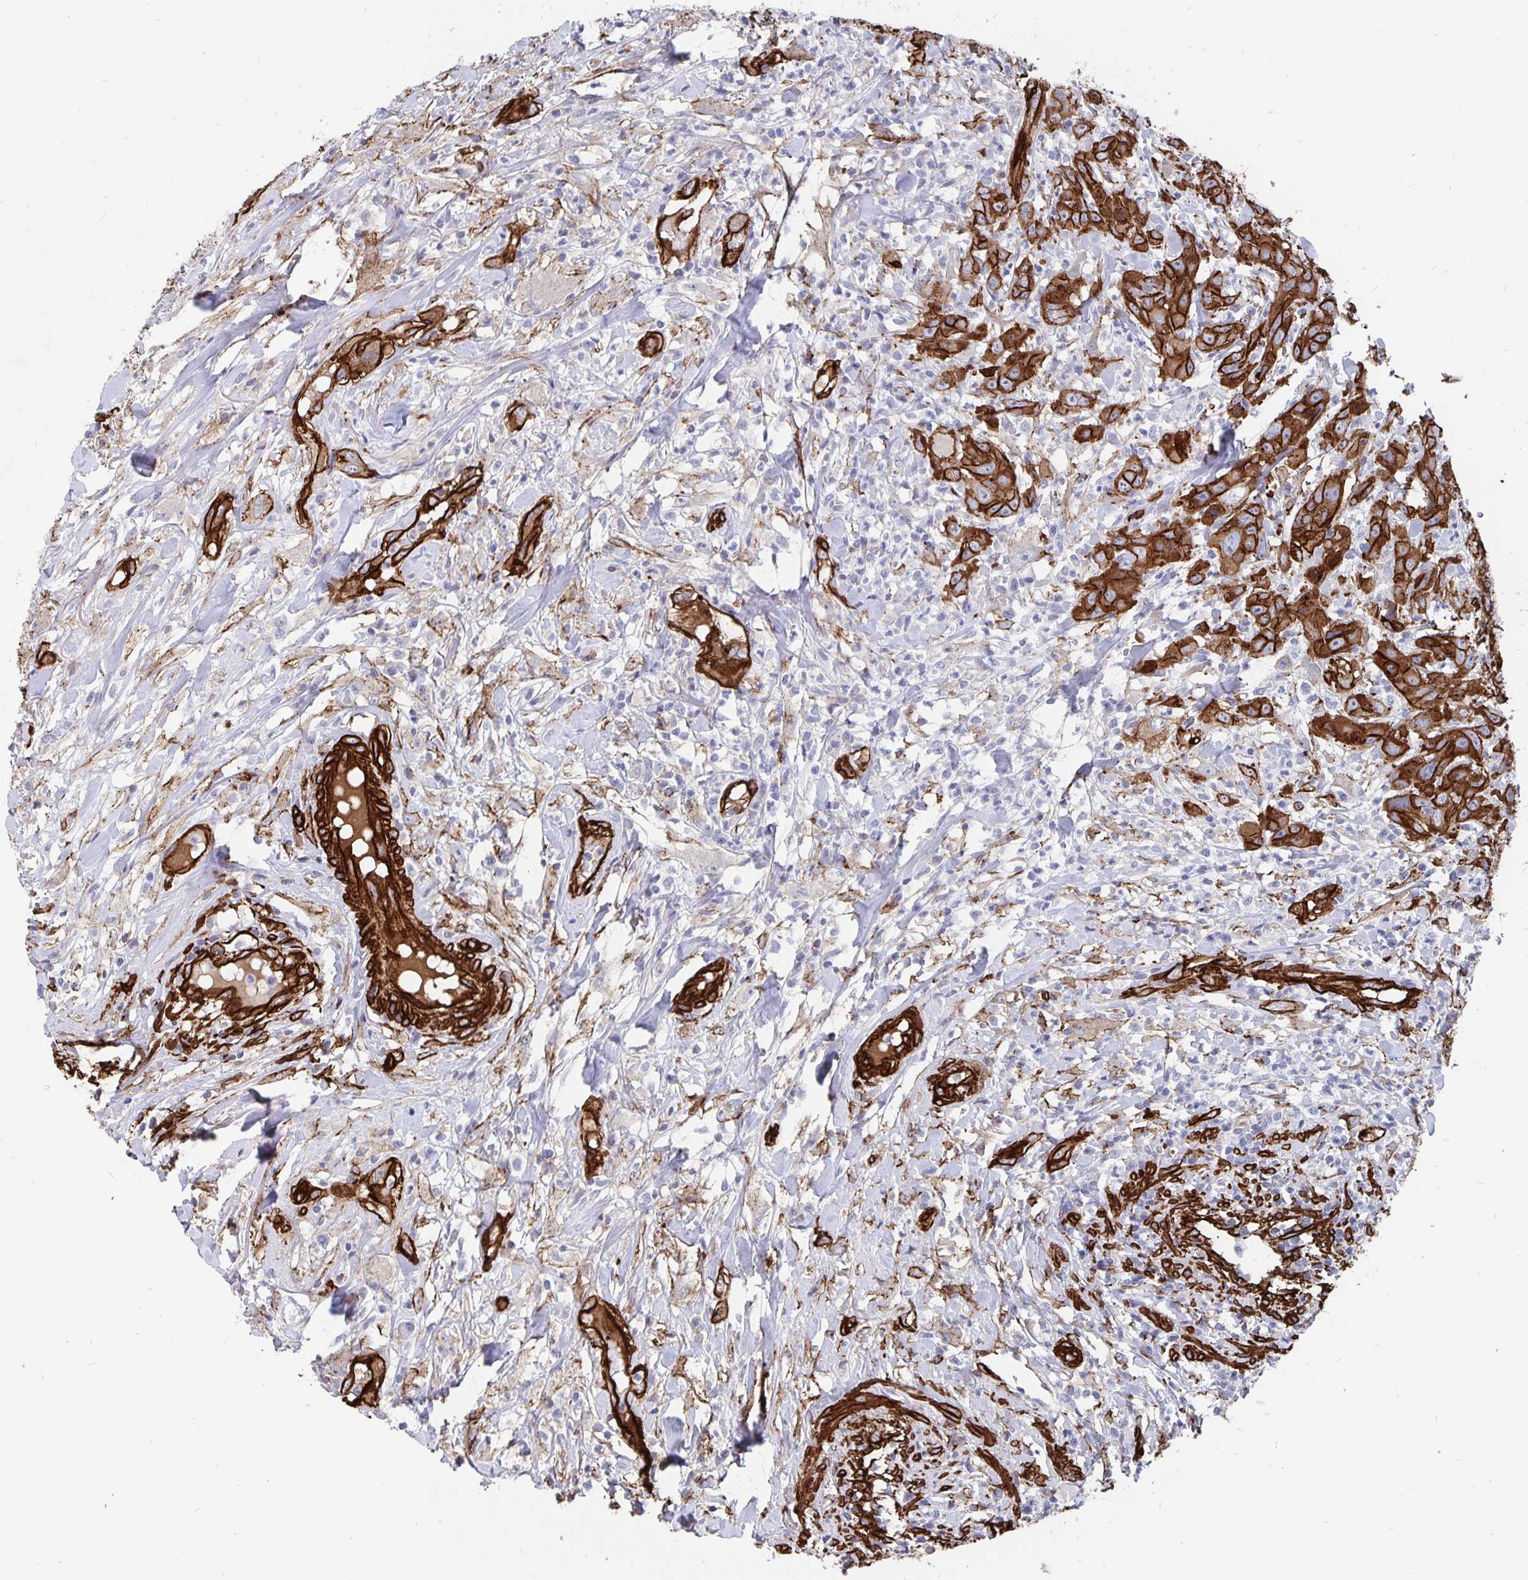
{"staining": {"intensity": "strong", "quantity": "25%-75%", "location": "cytoplasmic/membranous"}, "tissue": "head and neck cancer", "cell_type": "Tumor cells", "image_type": "cancer", "snomed": [{"axis": "morphology", "description": "Squamous cell carcinoma, NOS"}, {"axis": "topography", "description": "Skin"}, {"axis": "topography", "description": "Head-Neck"}], "caption": "IHC image of neoplastic tissue: head and neck cancer (squamous cell carcinoma) stained using immunohistochemistry displays high levels of strong protein expression localized specifically in the cytoplasmic/membranous of tumor cells, appearing as a cytoplasmic/membranous brown color.", "gene": "DCHS2", "patient": {"sex": "male", "age": 80}}